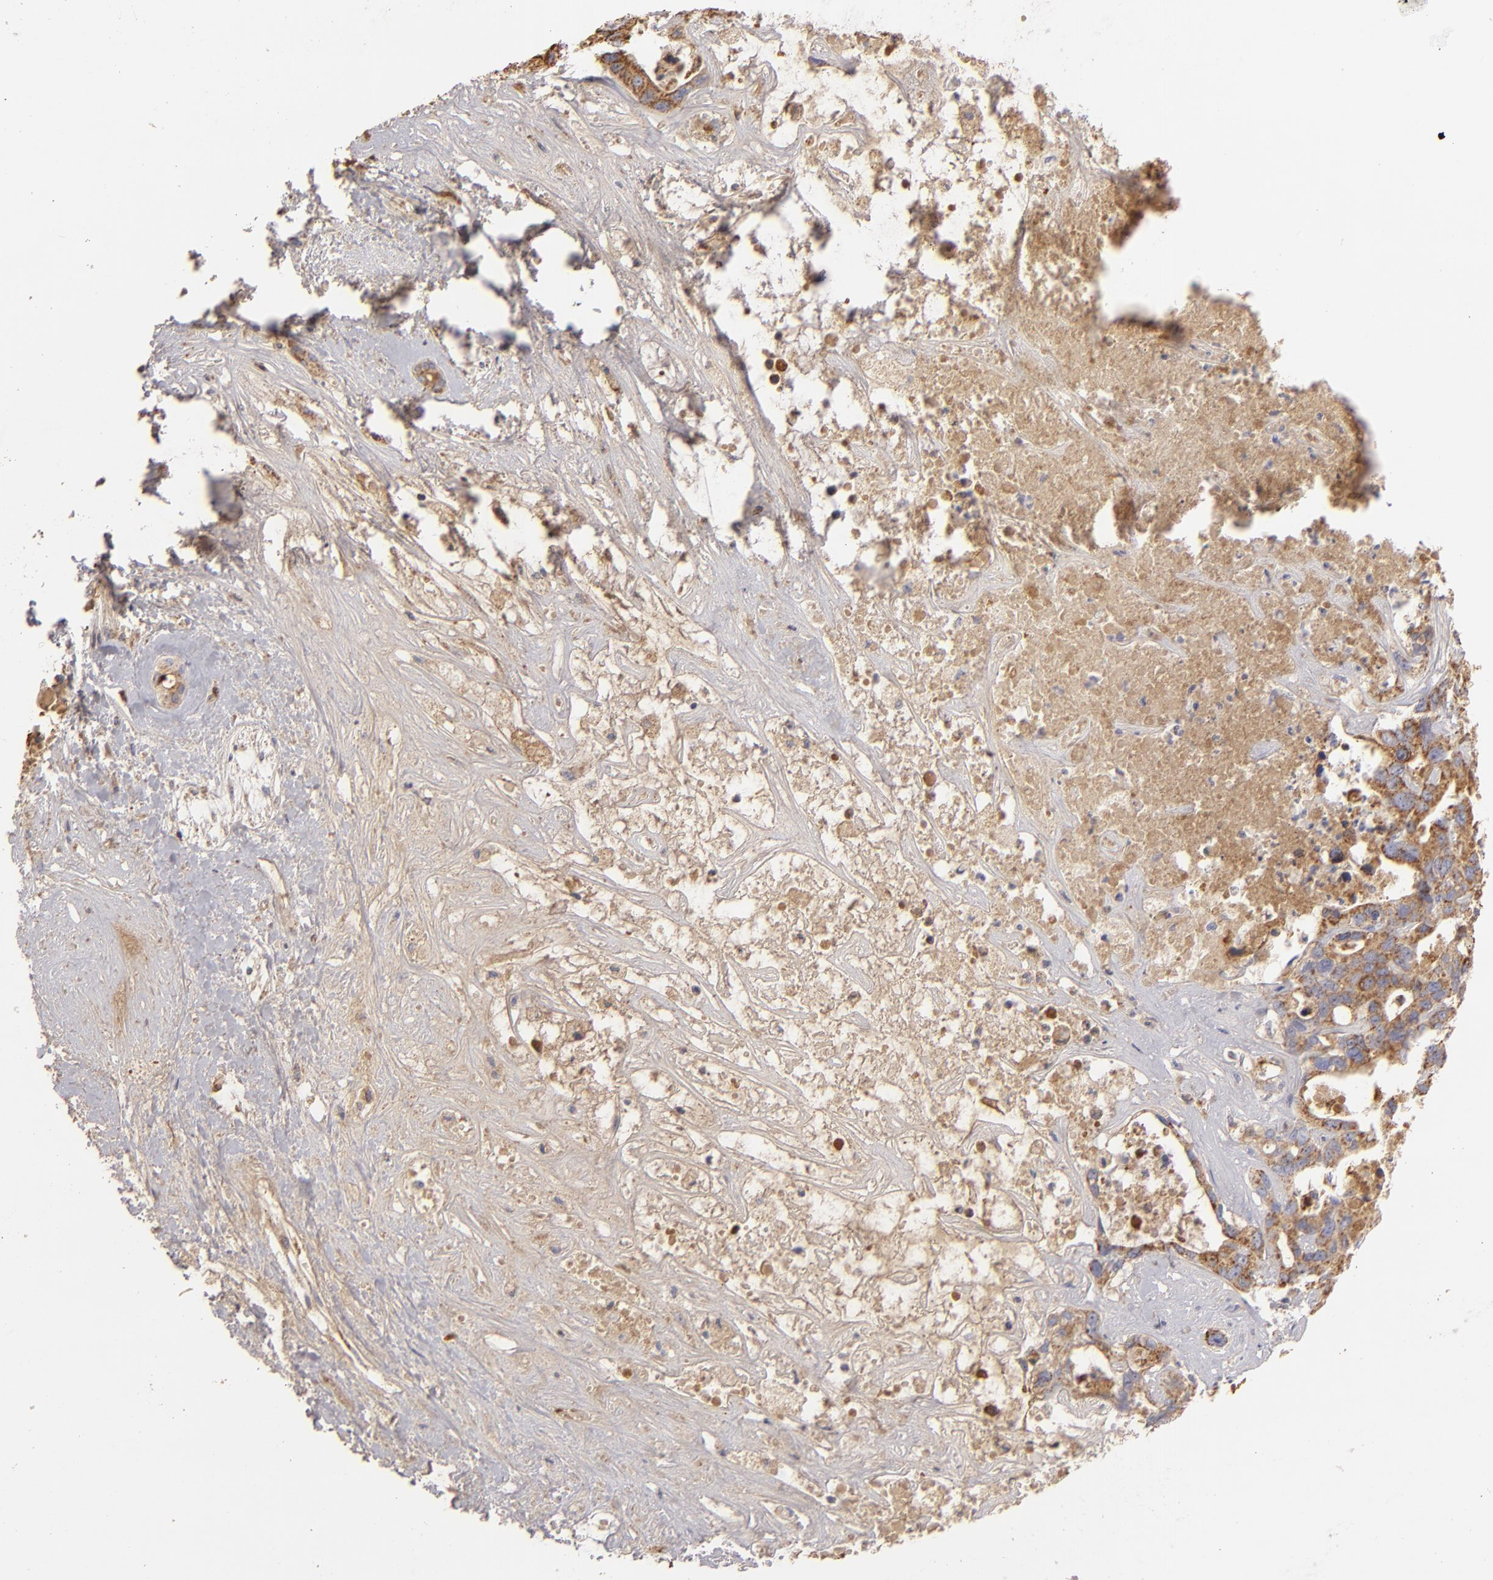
{"staining": {"intensity": "moderate", "quantity": ">75%", "location": "cytoplasmic/membranous"}, "tissue": "liver cancer", "cell_type": "Tumor cells", "image_type": "cancer", "snomed": [{"axis": "morphology", "description": "Cholangiocarcinoma"}, {"axis": "topography", "description": "Liver"}], "caption": "High-magnification brightfield microscopy of liver cholangiocarcinoma stained with DAB (brown) and counterstained with hematoxylin (blue). tumor cells exhibit moderate cytoplasmic/membranous expression is appreciated in about>75% of cells.", "gene": "CFB", "patient": {"sex": "female", "age": 65}}